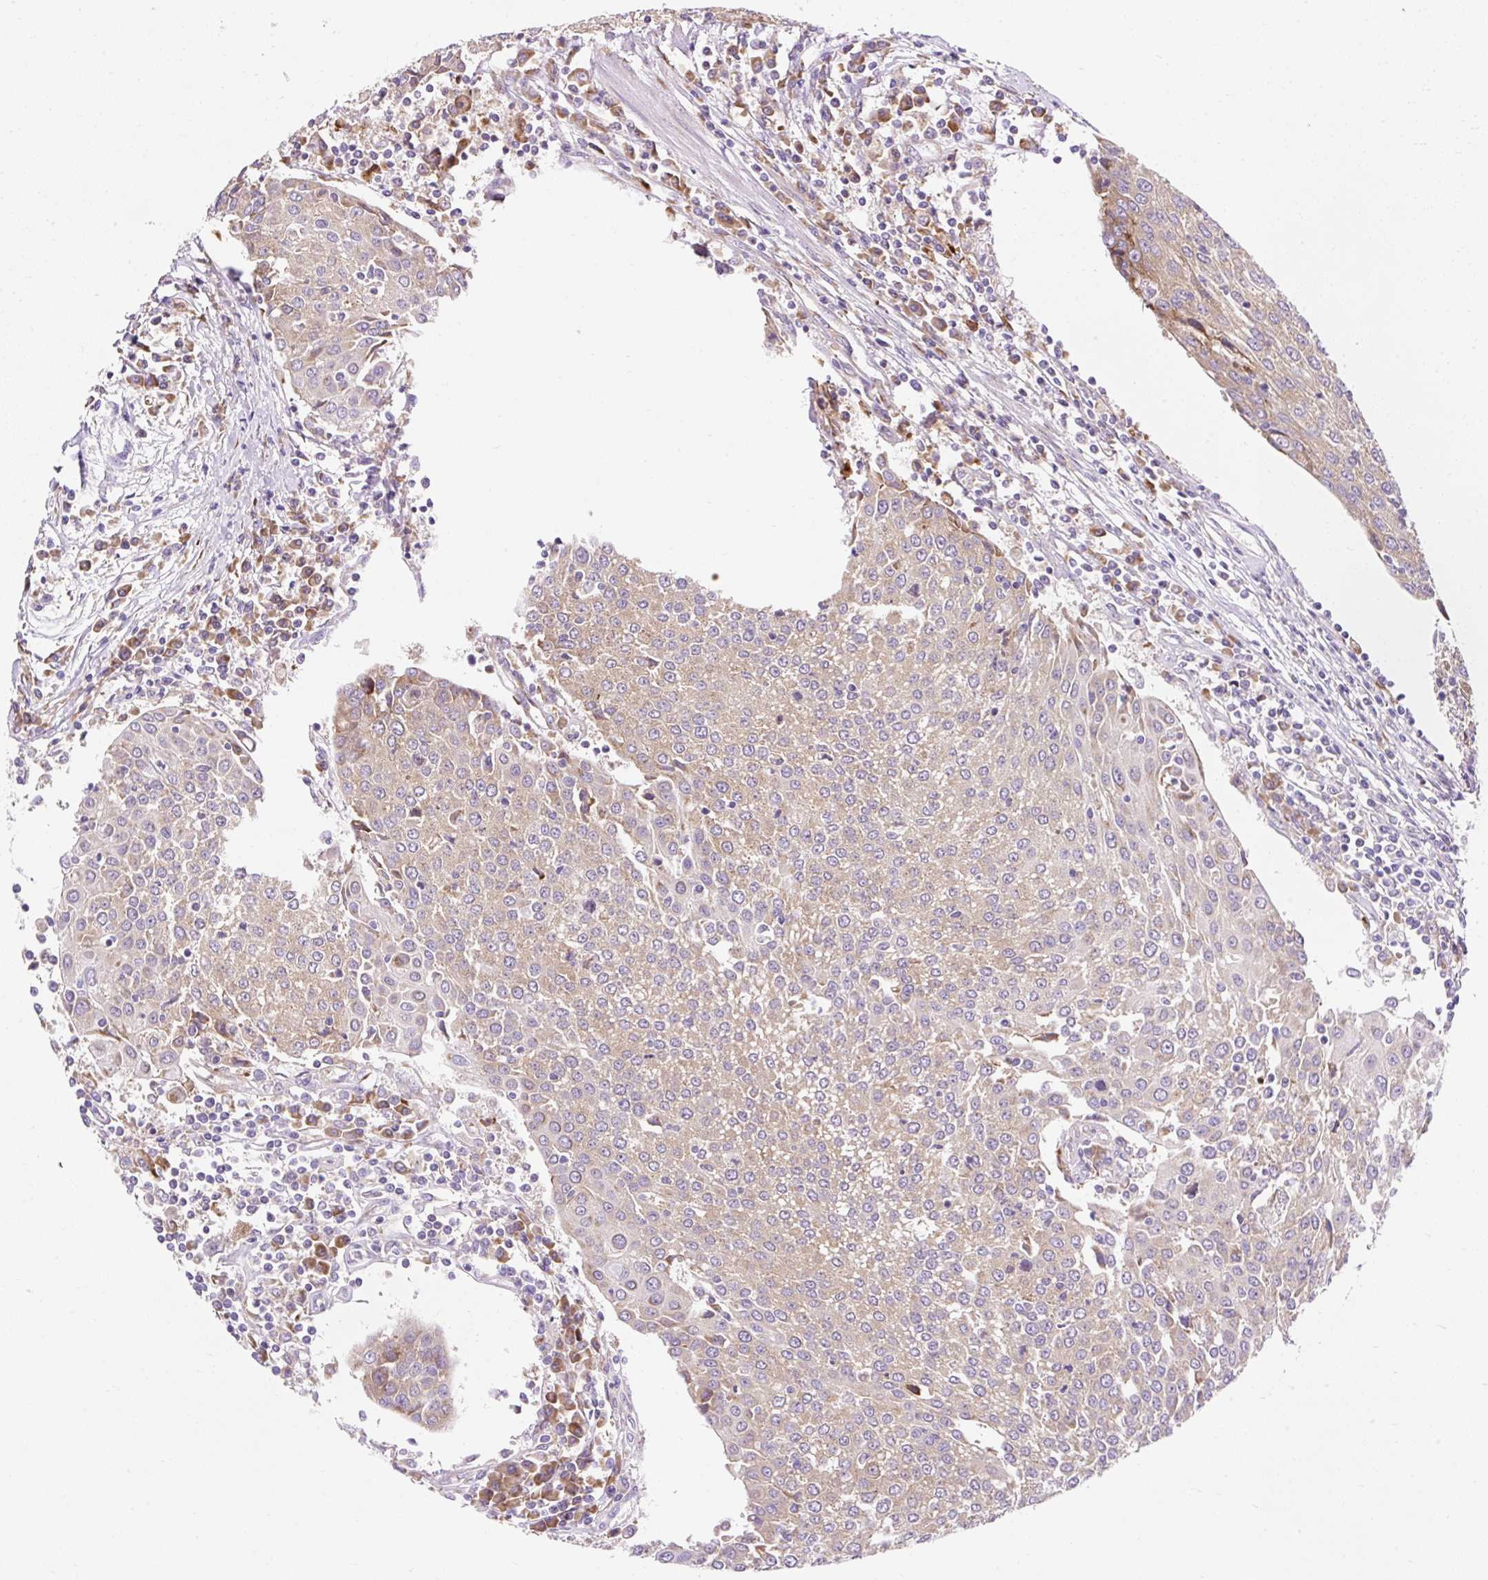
{"staining": {"intensity": "weak", "quantity": ">75%", "location": "cytoplasmic/membranous"}, "tissue": "urothelial cancer", "cell_type": "Tumor cells", "image_type": "cancer", "snomed": [{"axis": "morphology", "description": "Urothelial carcinoma, High grade"}, {"axis": "topography", "description": "Urinary bladder"}], "caption": "DAB (3,3'-diaminobenzidine) immunohistochemical staining of urothelial cancer displays weak cytoplasmic/membranous protein positivity in approximately >75% of tumor cells.", "gene": "GPR45", "patient": {"sex": "female", "age": 85}}